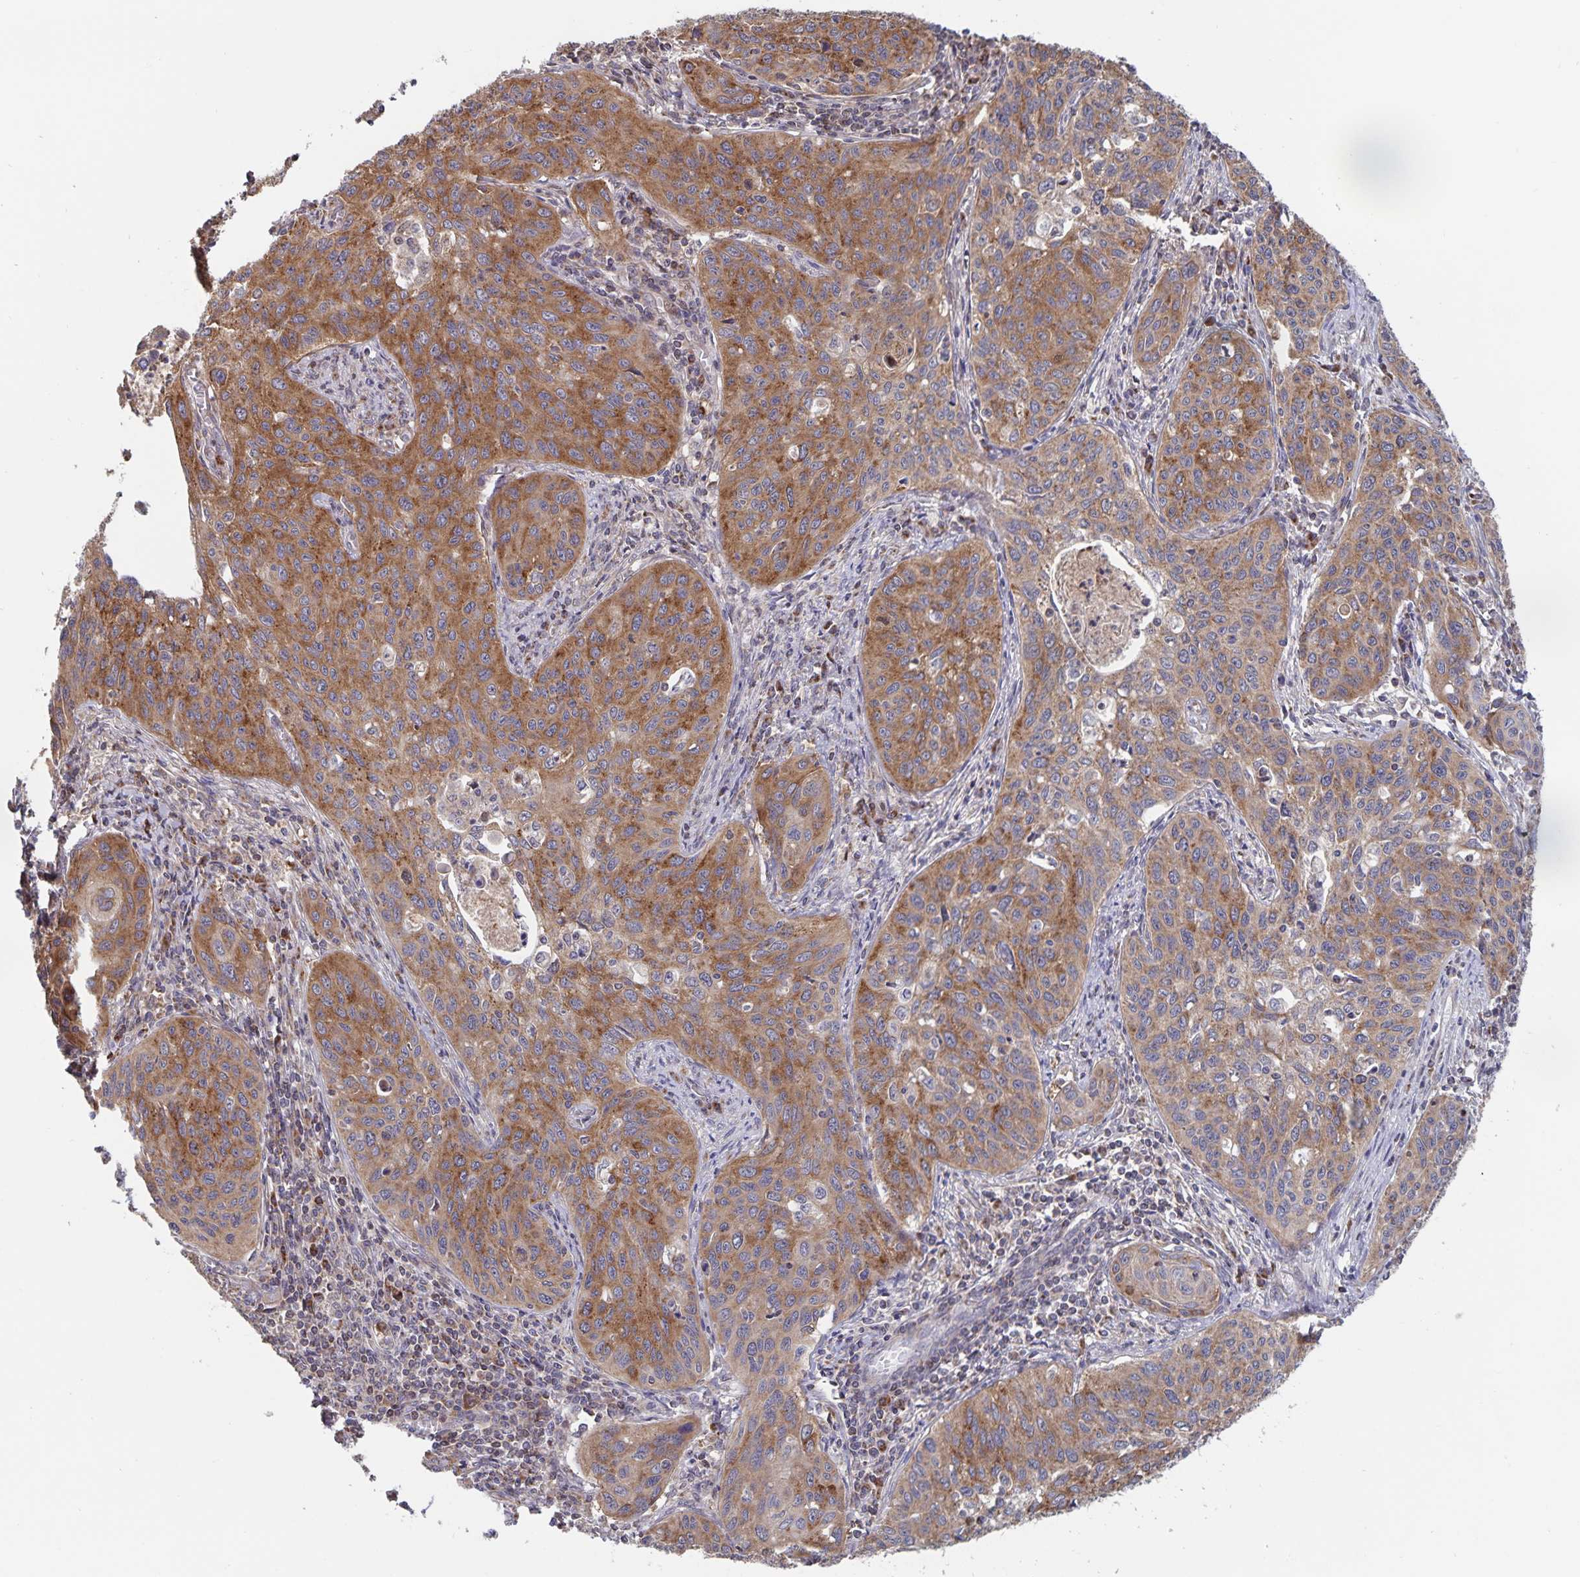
{"staining": {"intensity": "moderate", "quantity": ">75%", "location": "cytoplasmic/membranous"}, "tissue": "cervical cancer", "cell_type": "Tumor cells", "image_type": "cancer", "snomed": [{"axis": "morphology", "description": "Squamous cell carcinoma, NOS"}, {"axis": "topography", "description": "Cervix"}], "caption": "Cervical cancer (squamous cell carcinoma) tissue demonstrates moderate cytoplasmic/membranous expression in about >75% of tumor cells, visualized by immunohistochemistry.", "gene": "ACACA", "patient": {"sex": "female", "age": 31}}